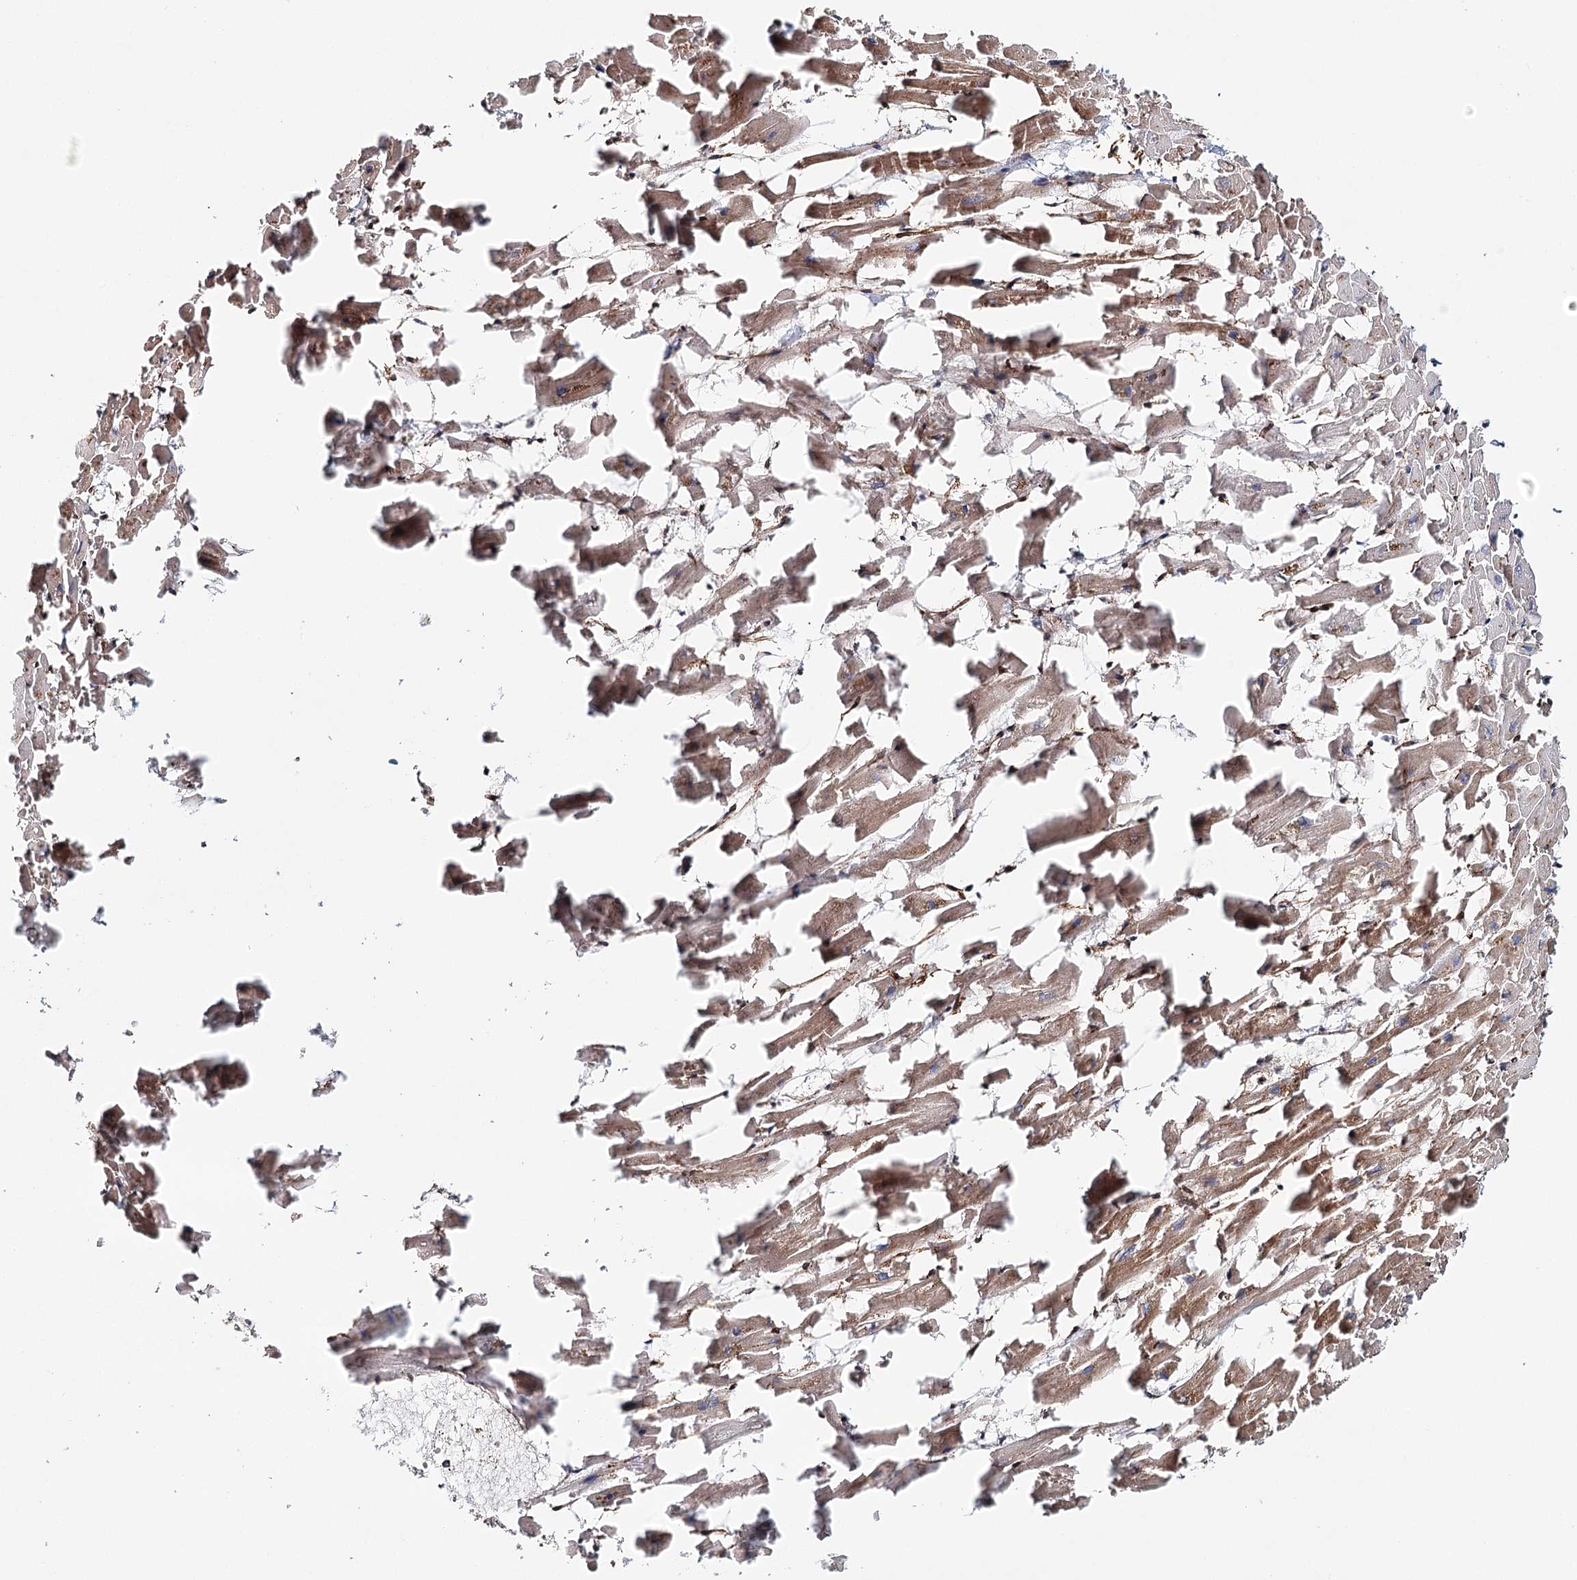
{"staining": {"intensity": "strong", "quantity": ">75%", "location": "cytoplasmic/membranous"}, "tissue": "heart muscle", "cell_type": "Cardiomyocytes", "image_type": "normal", "snomed": [{"axis": "morphology", "description": "Normal tissue, NOS"}, {"axis": "topography", "description": "Heart"}], "caption": "Immunohistochemistry image of normal human heart muscle stained for a protein (brown), which displays high levels of strong cytoplasmic/membranous staining in about >75% of cardiomyocytes.", "gene": "MKNK1", "patient": {"sex": "female", "age": 64}}